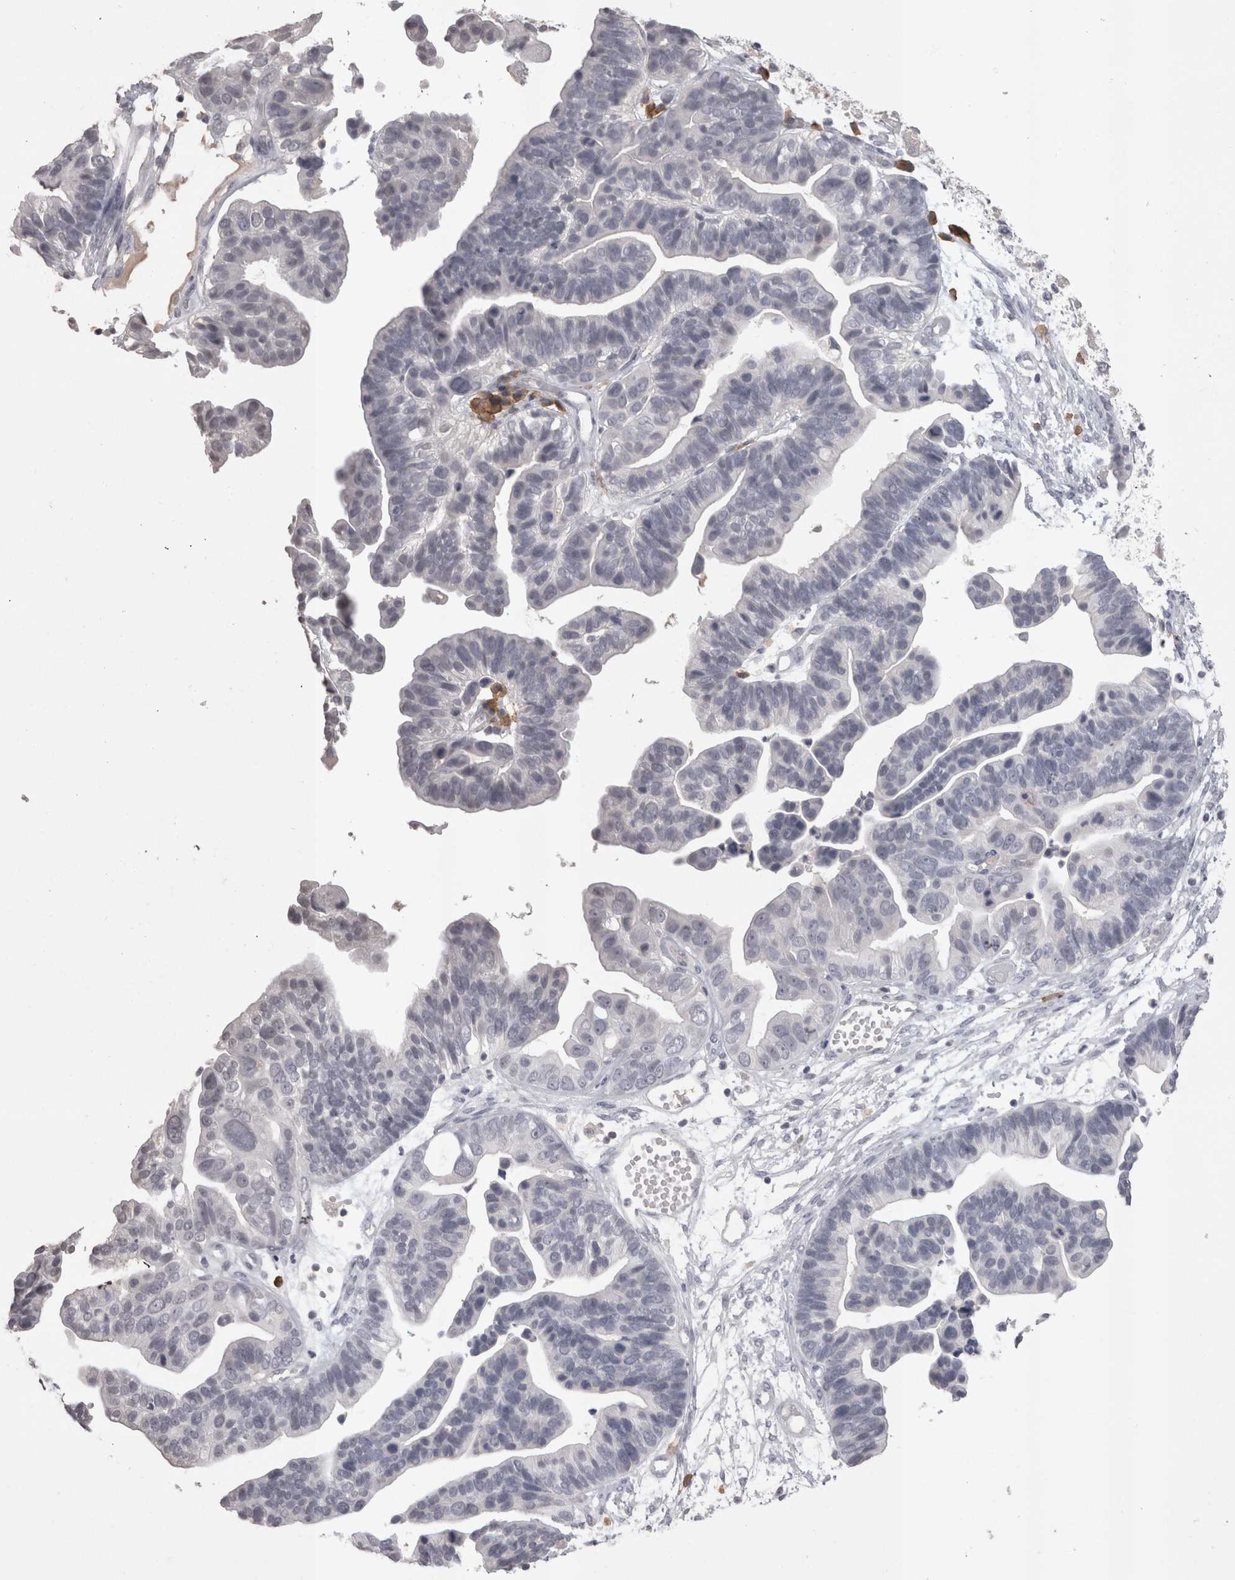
{"staining": {"intensity": "negative", "quantity": "none", "location": "none"}, "tissue": "ovarian cancer", "cell_type": "Tumor cells", "image_type": "cancer", "snomed": [{"axis": "morphology", "description": "Cystadenocarcinoma, serous, NOS"}, {"axis": "topography", "description": "Ovary"}], "caption": "High power microscopy micrograph of an immunohistochemistry (IHC) image of ovarian cancer, revealing no significant staining in tumor cells. (DAB (3,3'-diaminobenzidine) immunohistochemistry with hematoxylin counter stain).", "gene": "LAX1", "patient": {"sex": "female", "age": 56}}